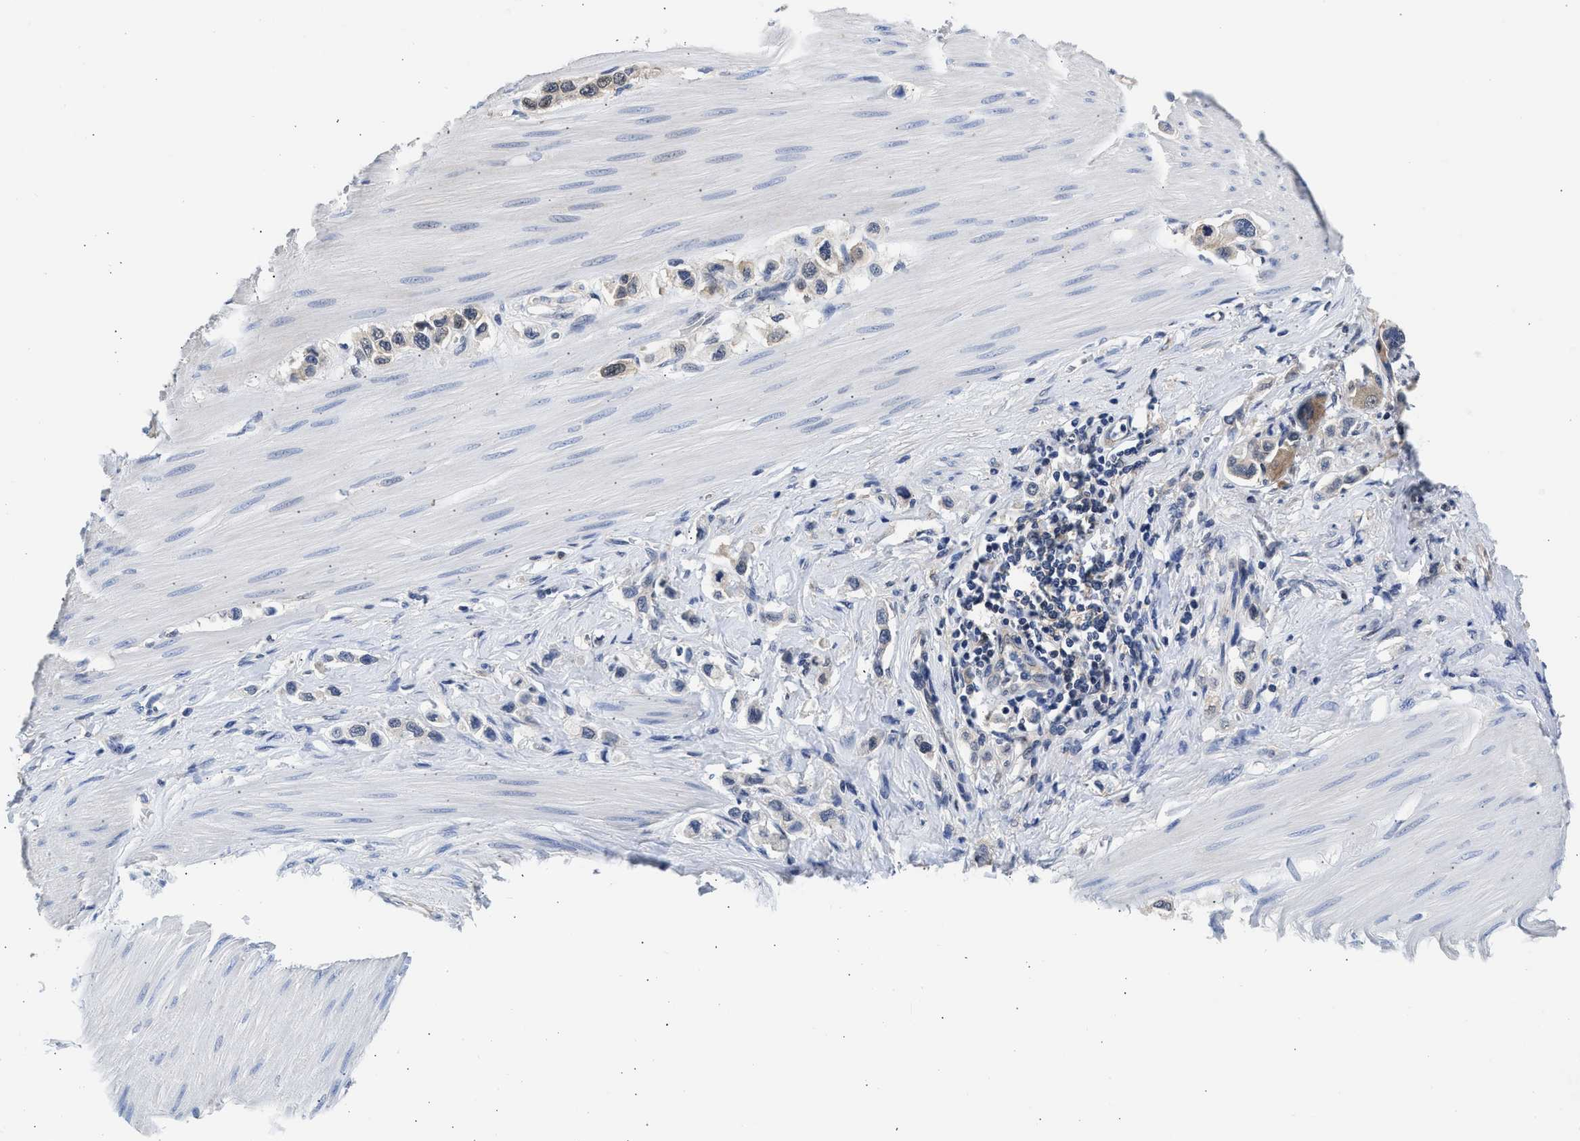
{"staining": {"intensity": "weak", "quantity": "<25%", "location": "cytoplasmic/membranous,nuclear"}, "tissue": "stomach cancer", "cell_type": "Tumor cells", "image_type": "cancer", "snomed": [{"axis": "morphology", "description": "Adenocarcinoma, NOS"}, {"axis": "topography", "description": "Stomach"}], "caption": "IHC of adenocarcinoma (stomach) demonstrates no staining in tumor cells.", "gene": "XPO5", "patient": {"sex": "female", "age": 65}}